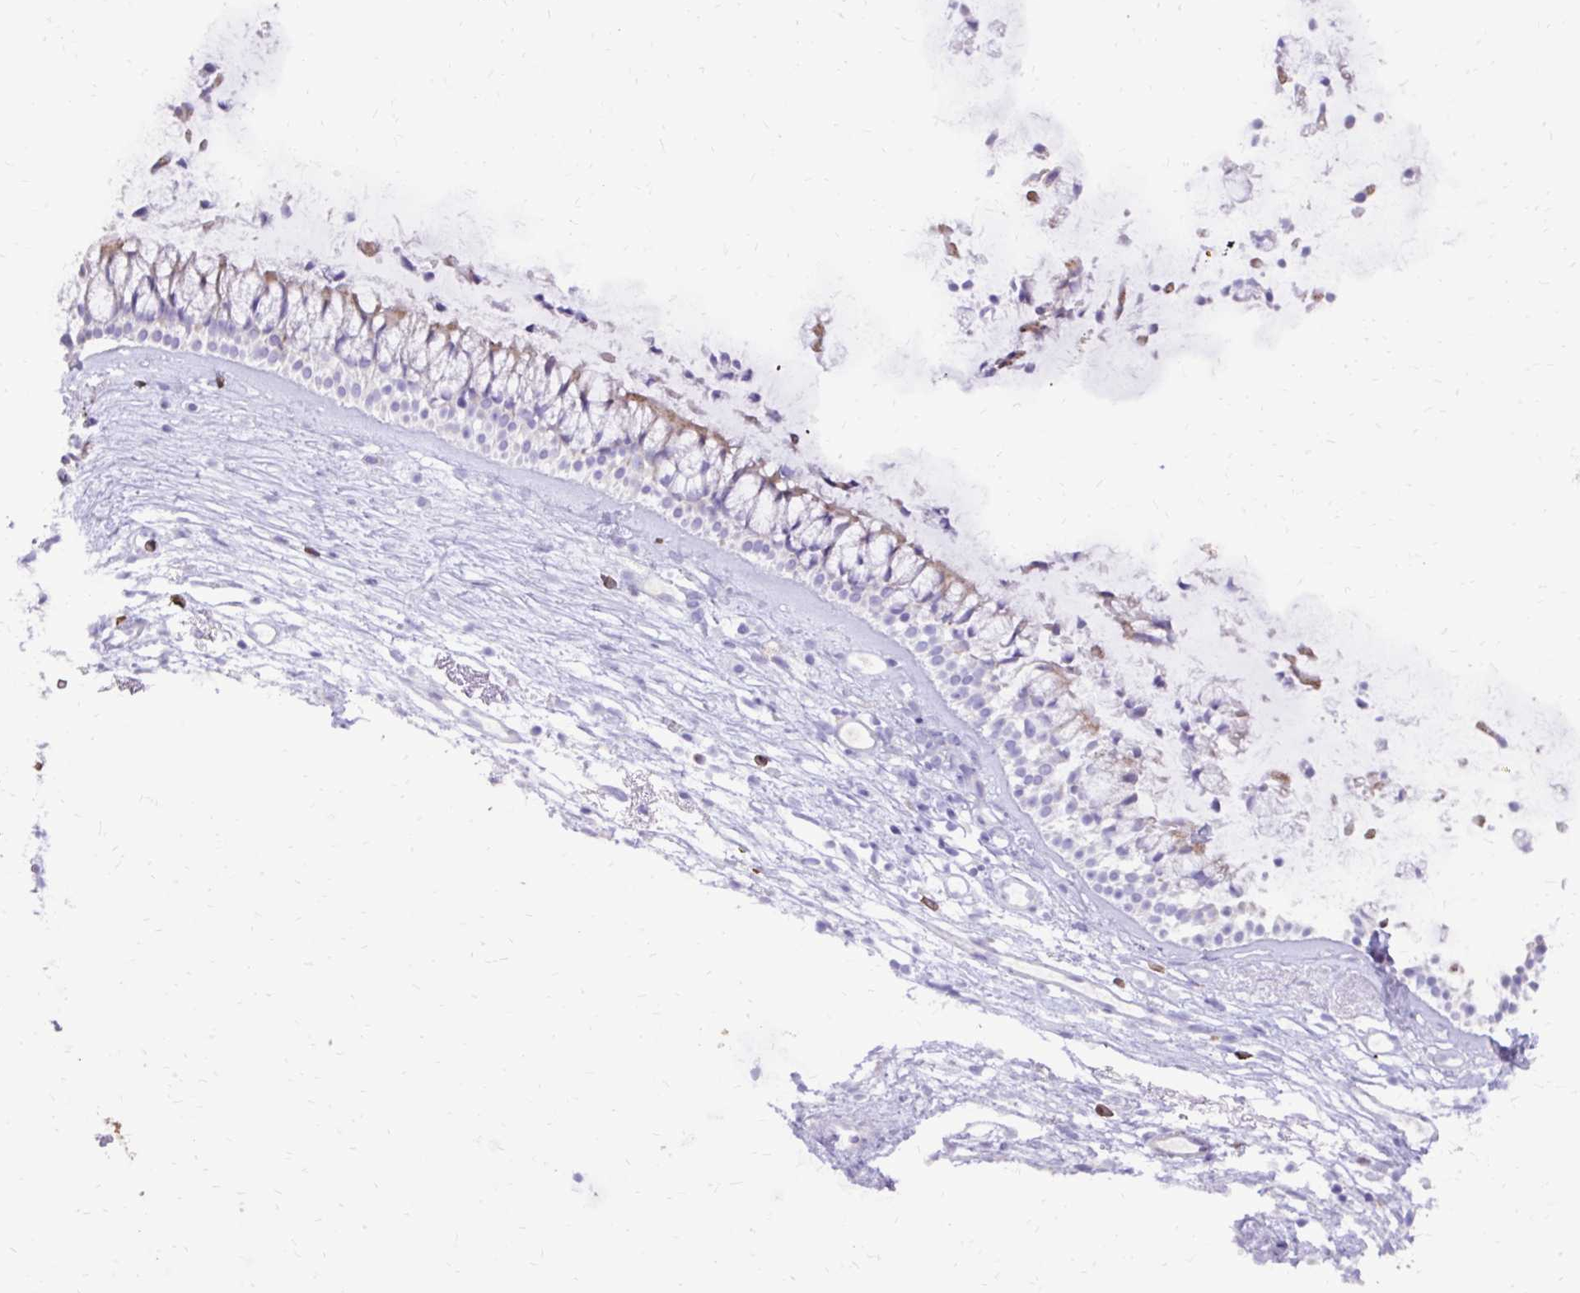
{"staining": {"intensity": "moderate", "quantity": "<25%", "location": "cytoplasmic/membranous"}, "tissue": "nasopharynx", "cell_type": "Respiratory epithelial cells", "image_type": "normal", "snomed": [{"axis": "morphology", "description": "Normal tissue, NOS"}, {"axis": "topography", "description": "Nasopharynx"}], "caption": "High-power microscopy captured an immunohistochemistry (IHC) micrograph of unremarkable nasopharynx, revealing moderate cytoplasmic/membranous positivity in approximately <25% of respiratory epithelial cells. (DAB IHC, brown staining for protein, blue staining for nuclei).", "gene": "CAT", "patient": {"sex": "female", "age": 75}}